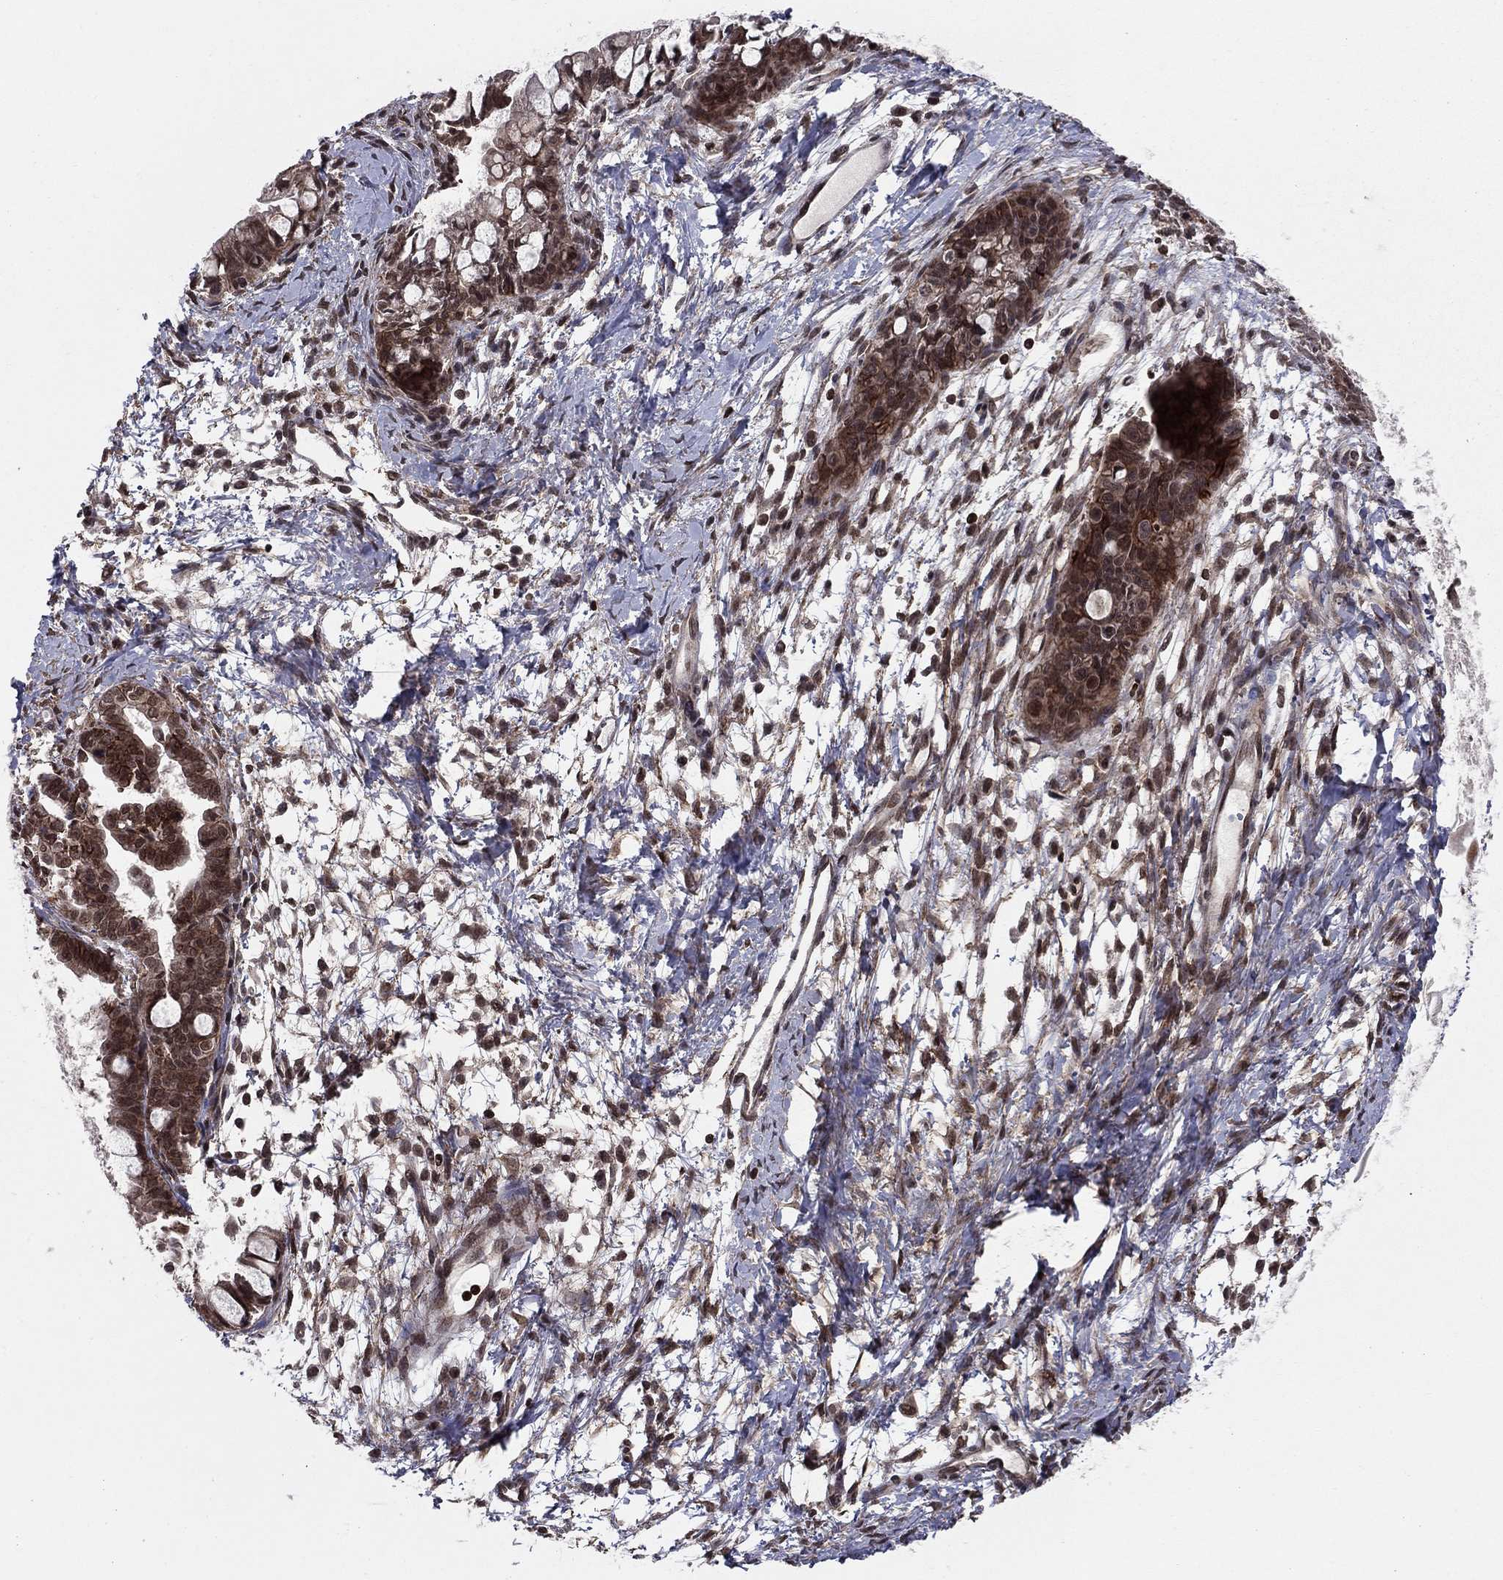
{"staining": {"intensity": "moderate", "quantity": "25%-75%", "location": "cytoplasmic/membranous,nuclear"}, "tissue": "ovarian cancer", "cell_type": "Tumor cells", "image_type": "cancer", "snomed": [{"axis": "morphology", "description": "Cystadenocarcinoma, mucinous, NOS"}, {"axis": "topography", "description": "Ovary"}], "caption": "A medium amount of moderate cytoplasmic/membranous and nuclear staining is appreciated in approximately 25%-75% of tumor cells in mucinous cystadenocarcinoma (ovarian) tissue.", "gene": "SSX2IP", "patient": {"sex": "female", "age": 63}}